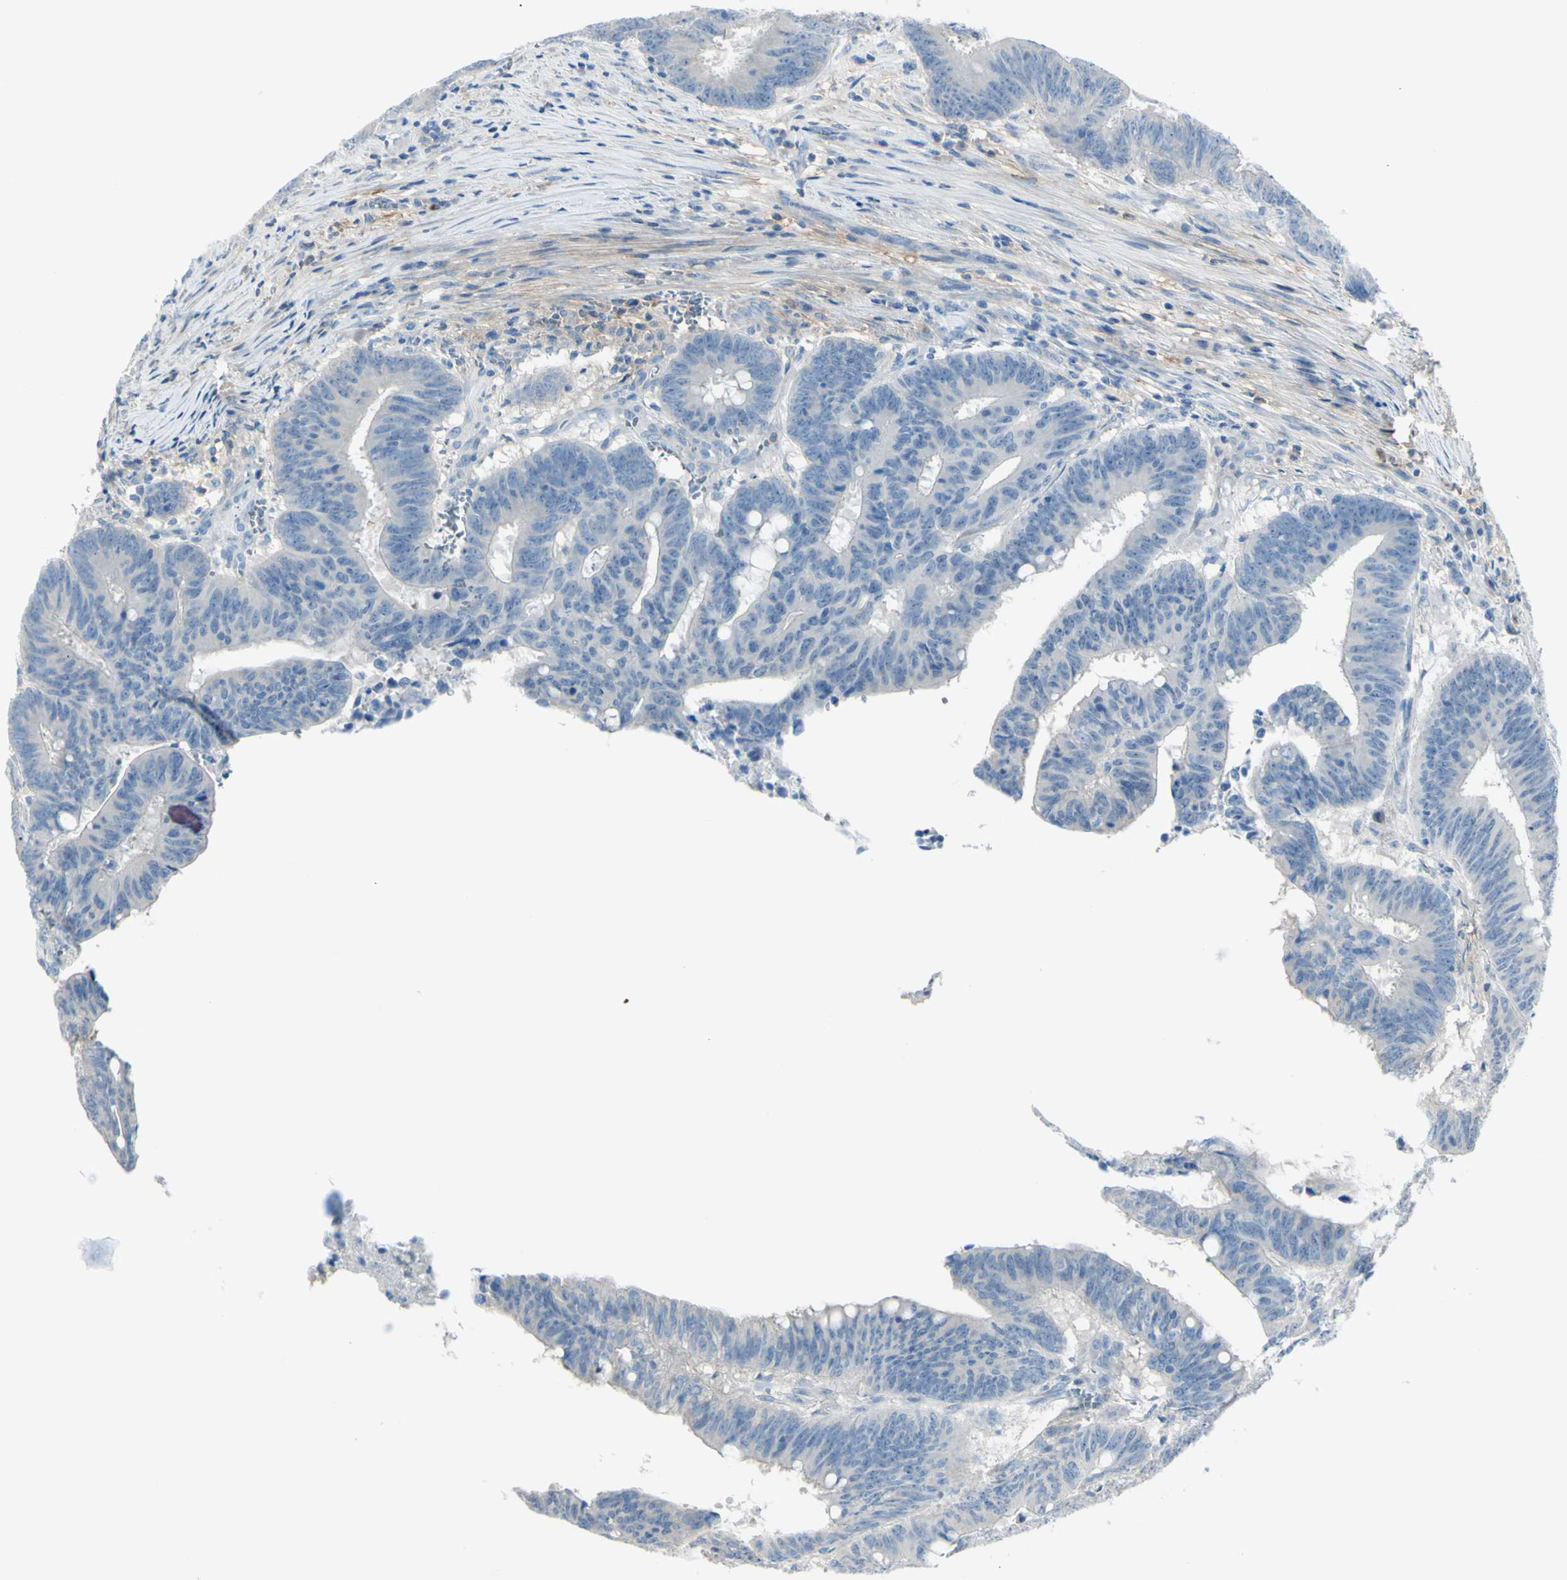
{"staining": {"intensity": "negative", "quantity": "none", "location": "none"}, "tissue": "colorectal cancer", "cell_type": "Tumor cells", "image_type": "cancer", "snomed": [{"axis": "morphology", "description": "Adenocarcinoma, NOS"}, {"axis": "topography", "description": "Colon"}], "caption": "This is an IHC histopathology image of colorectal cancer. There is no staining in tumor cells.", "gene": "NCBP2L", "patient": {"sex": "male", "age": 45}}